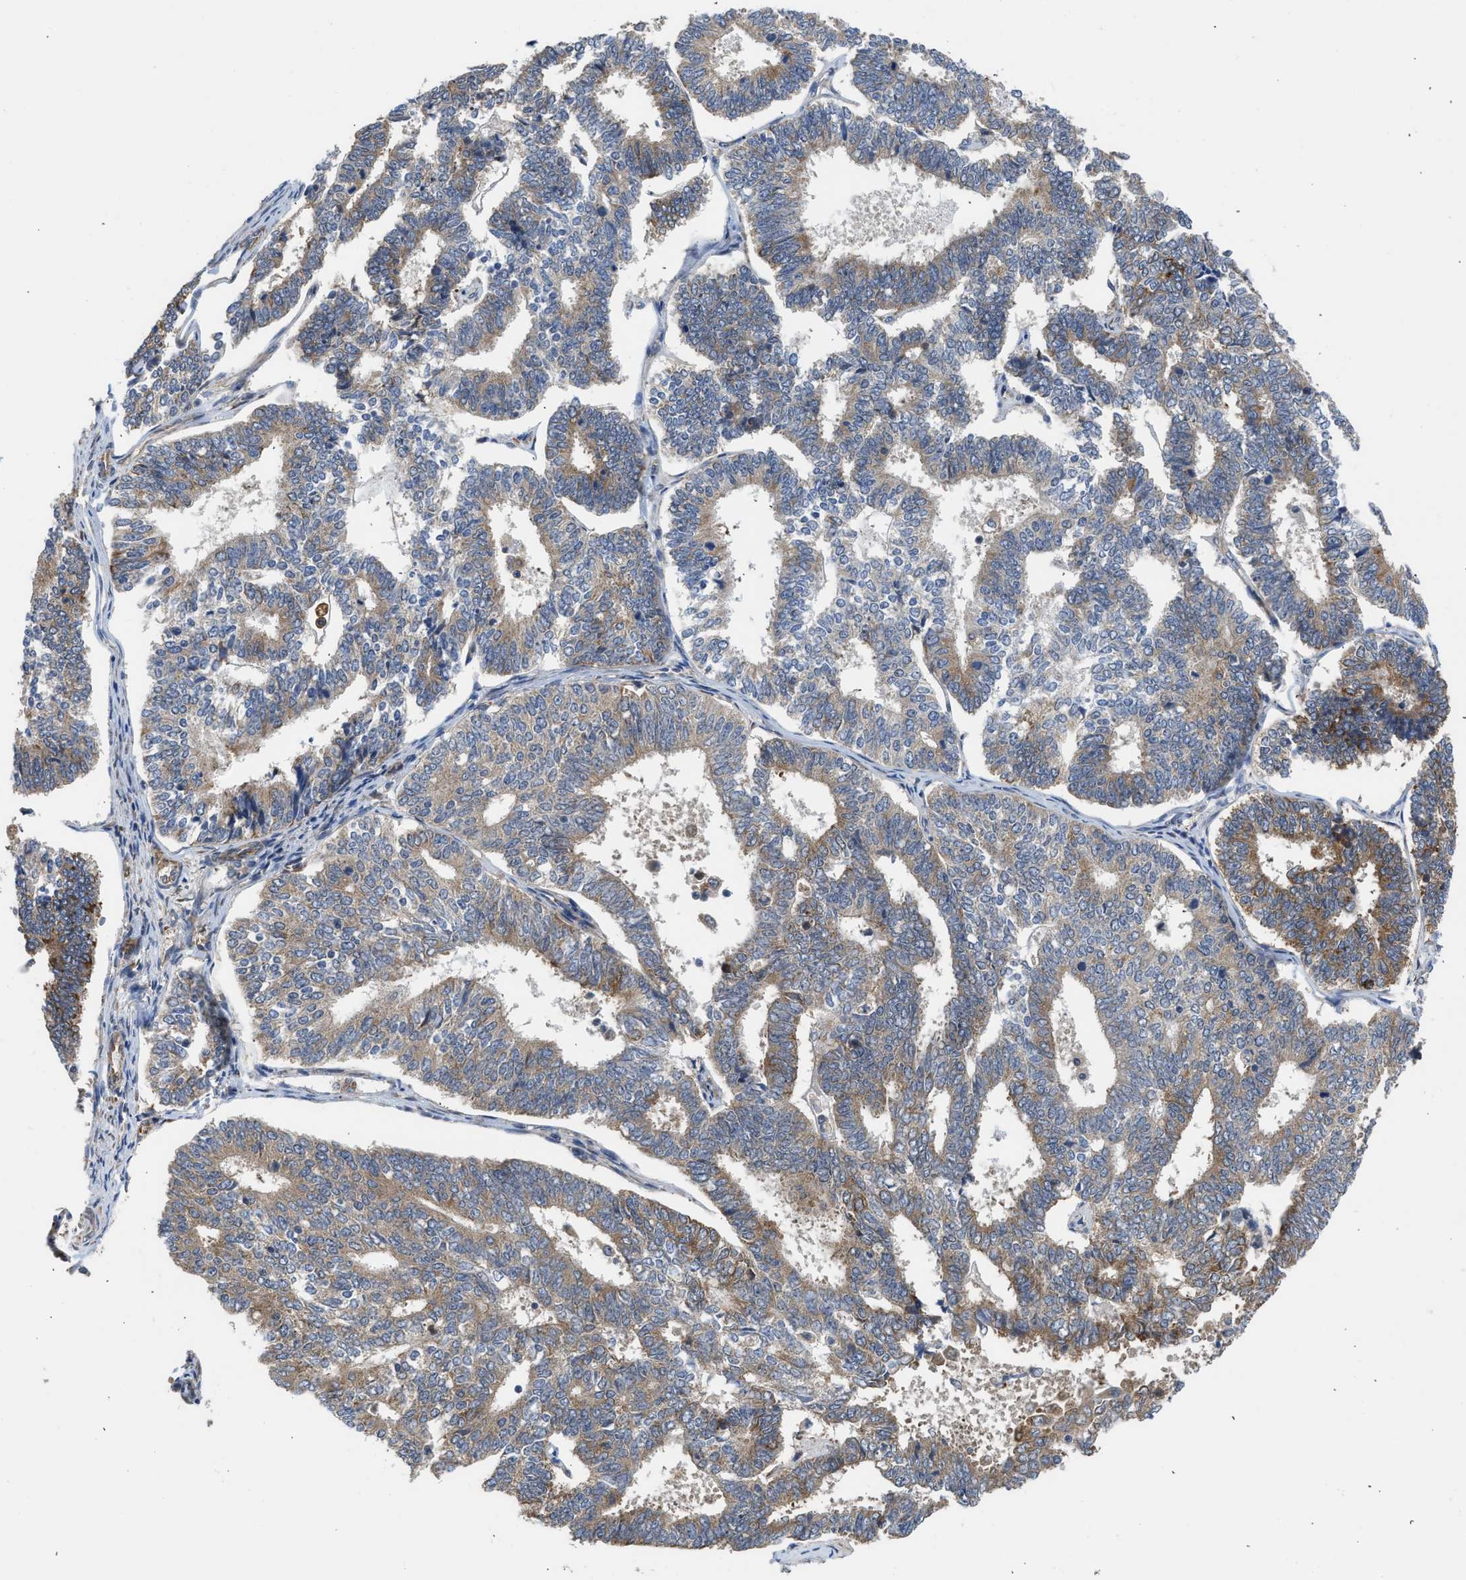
{"staining": {"intensity": "moderate", "quantity": ">75%", "location": "cytoplasmic/membranous"}, "tissue": "endometrial cancer", "cell_type": "Tumor cells", "image_type": "cancer", "snomed": [{"axis": "morphology", "description": "Adenocarcinoma, NOS"}, {"axis": "topography", "description": "Endometrium"}], "caption": "Endometrial cancer (adenocarcinoma) stained for a protein shows moderate cytoplasmic/membranous positivity in tumor cells. The protein is stained brown, and the nuclei are stained in blue (DAB IHC with brightfield microscopy, high magnification).", "gene": "POLG2", "patient": {"sex": "female", "age": 70}}